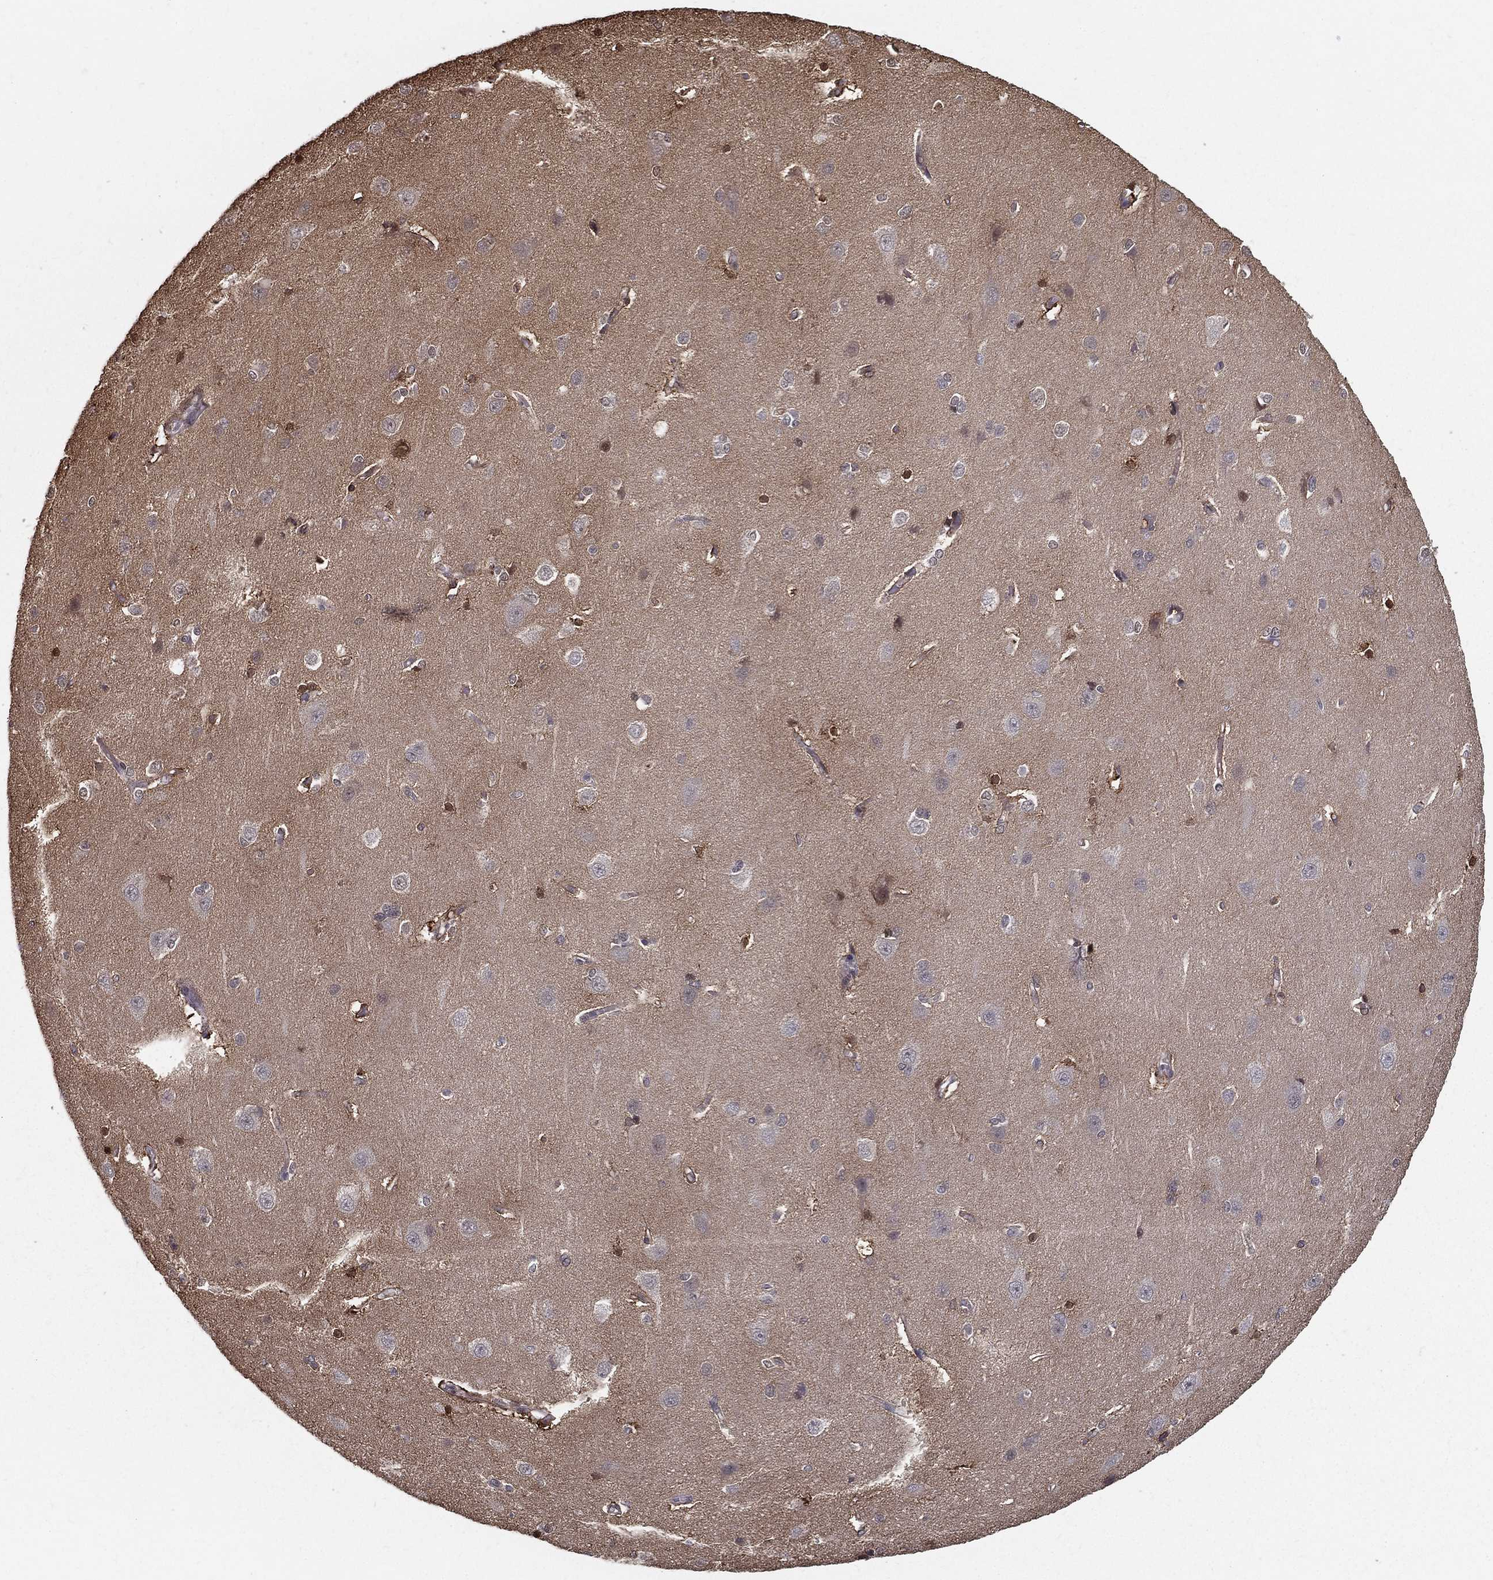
{"staining": {"intensity": "moderate", "quantity": "<25%", "location": "cytoplasmic/membranous"}, "tissue": "cerebral cortex", "cell_type": "Endothelial cells", "image_type": "normal", "snomed": [{"axis": "morphology", "description": "Normal tissue, NOS"}, {"axis": "topography", "description": "Cerebral cortex"}], "caption": "IHC image of unremarkable cerebral cortex stained for a protein (brown), which exhibits low levels of moderate cytoplasmic/membranous positivity in approximately <25% of endothelial cells.", "gene": "SLC6A6", "patient": {"sex": "male", "age": 37}}